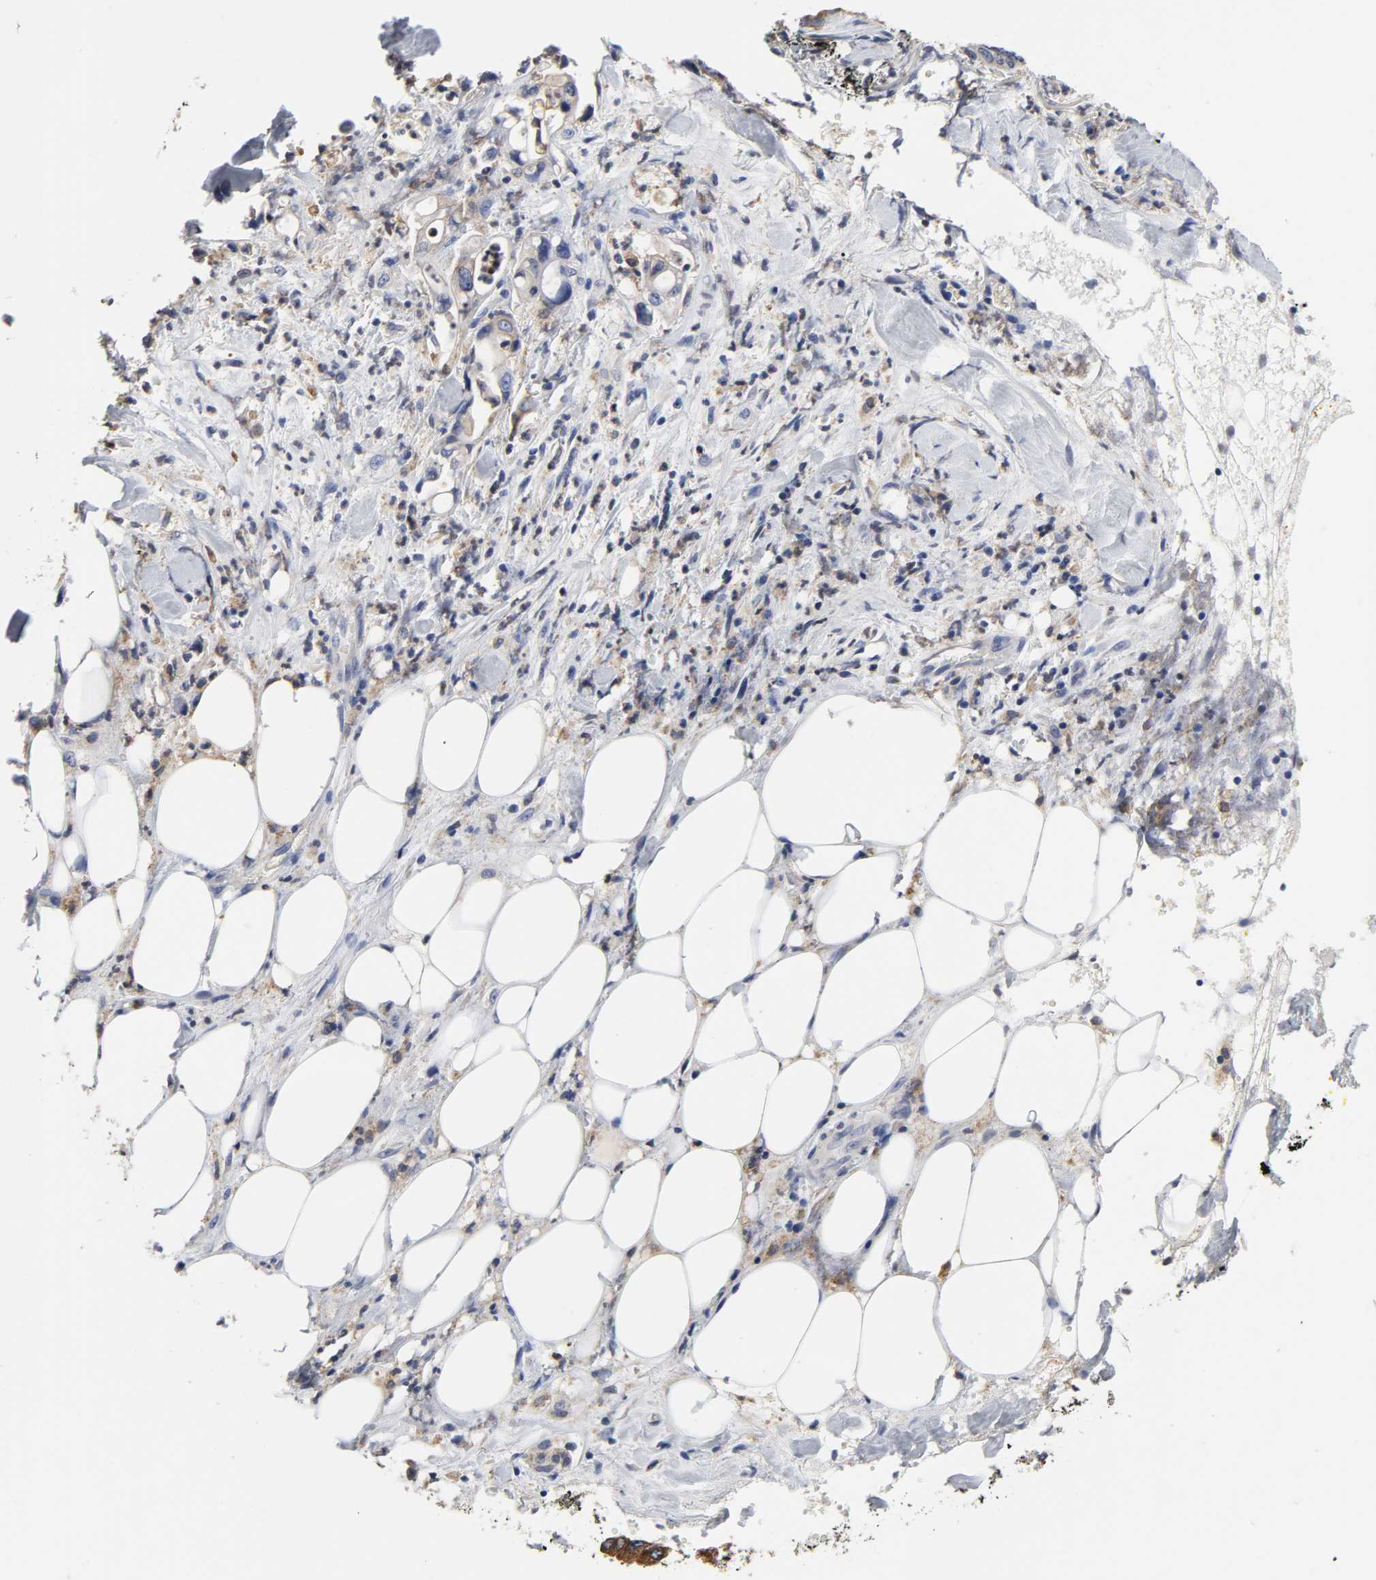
{"staining": {"intensity": "weak", "quantity": ">75%", "location": "cytoplasmic/membranous"}, "tissue": "pancreatic cancer", "cell_type": "Tumor cells", "image_type": "cancer", "snomed": [{"axis": "morphology", "description": "Adenocarcinoma, NOS"}, {"axis": "topography", "description": "Pancreas"}], "caption": "This is a photomicrograph of immunohistochemistry staining of pancreatic adenocarcinoma, which shows weak positivity in the cytoplasmic/membranous of tumor cells.", "gene": "HCK", "patient": {"sex": "male", "age": 70}}